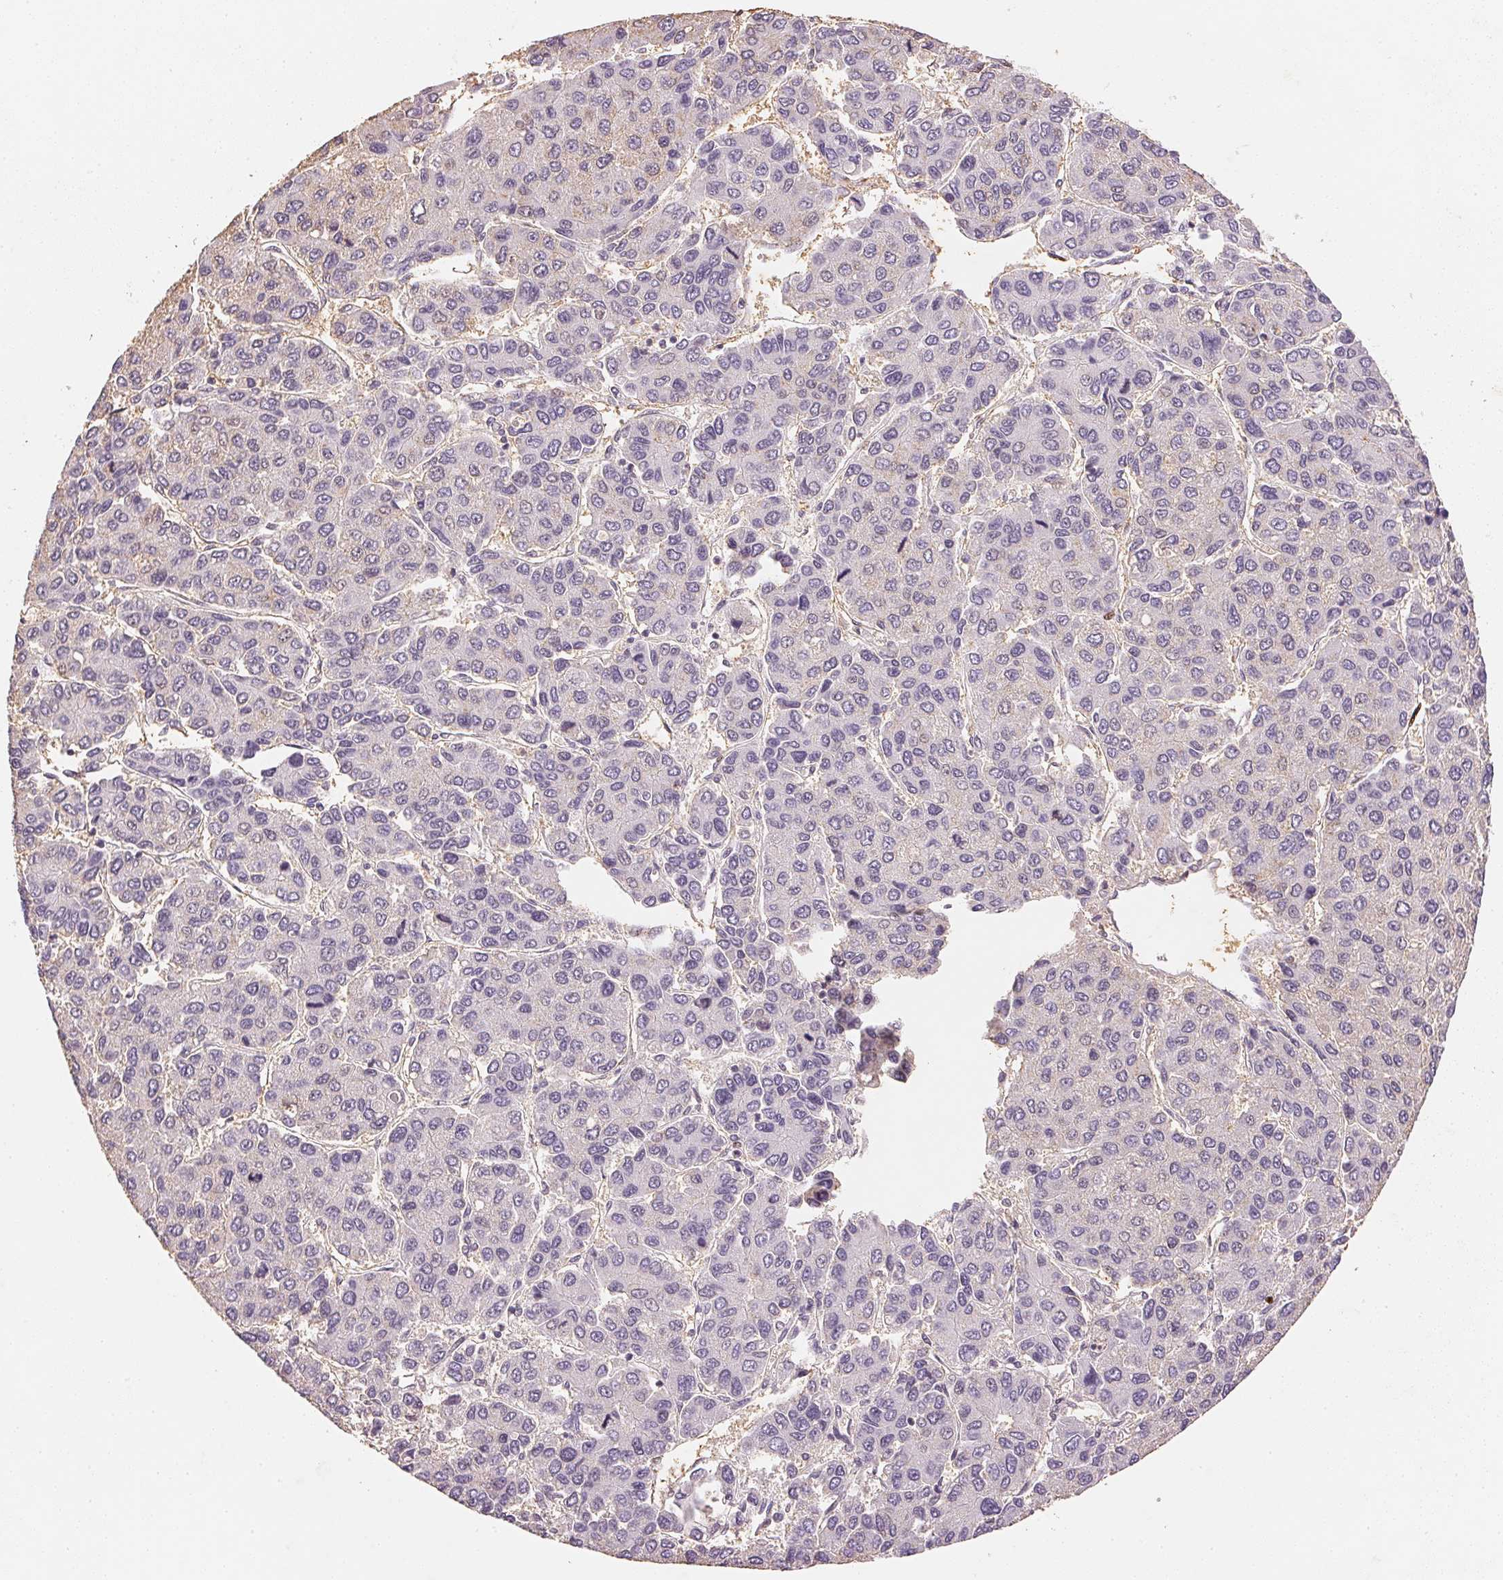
{"staining": {"intensity": "negative", "quantity": "none", "location": "none"}, "tissue": "liver cancer", "cell_type": "Tumor cells", "image_type": "cancer", "snomed": [{"axis": "morphology", "description": "Carcinoma, Hepatocellular, NOS"}, {"axis": "topography", "description": "Liver"}], "caption": "DAB immunohistochemical staining of human liver hepatocellular carcinoma shows no significant positivity in tumor cells.", "gene": "SMTN", "patient": {"sex": "female", "age": 66}}